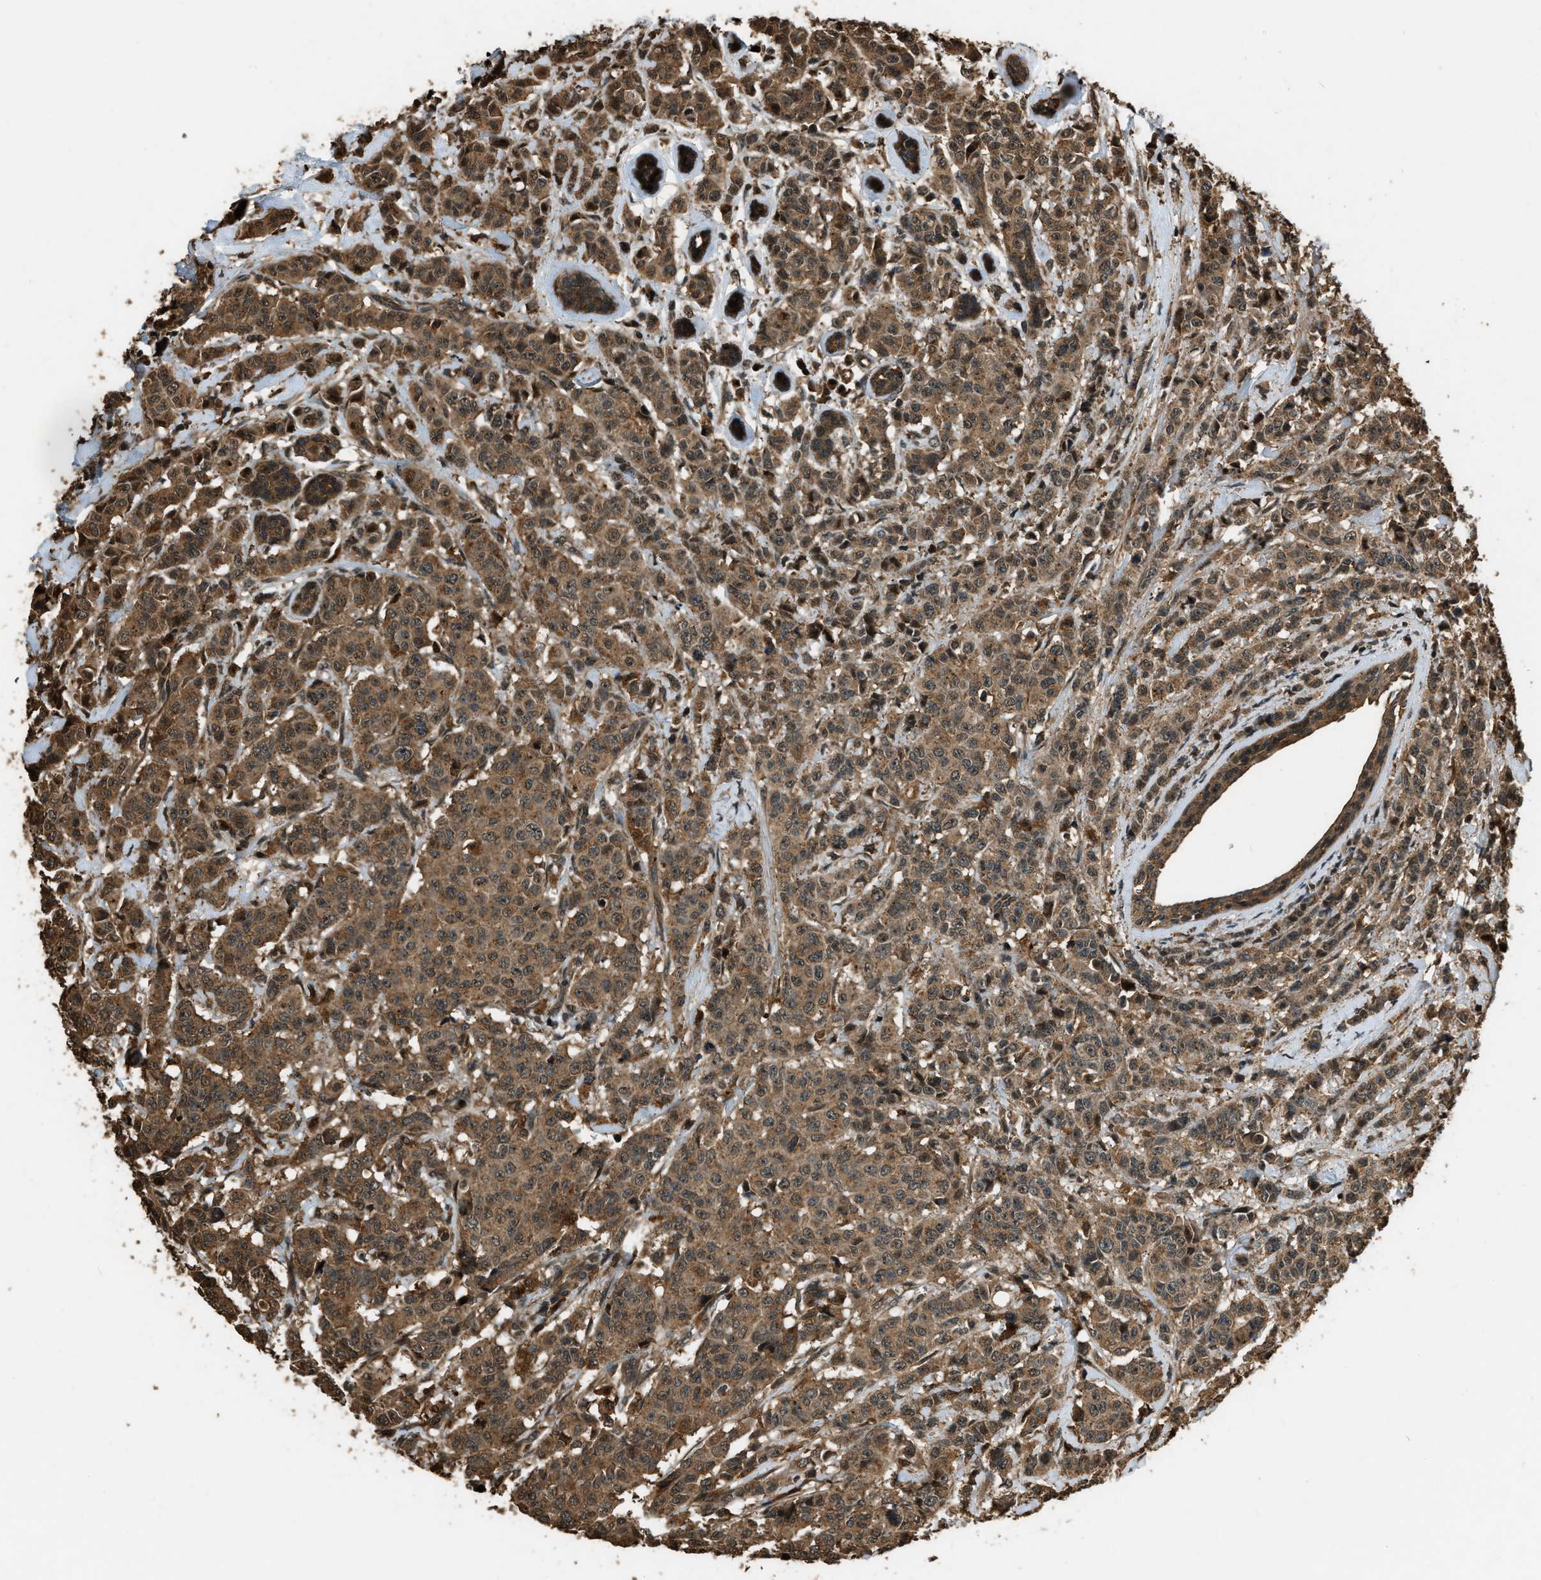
{"staining": {"intensity": "weak", "quantity": ">75%", "location": "cytoplasmic/membranous"}, "tissue": "breast cancer", "cell_type": "Tumor cells", "image_type": "cancer", "snomed": [{"axis": "morphology", "description": "Normal tissue, NOS"}, {"axis": "morphology", "description": "Duct carcinoma"}, {"axis": "topography", "description": "Breast"}], "caption": "Immunohistochemistry (IHC) histopathology image of neoplastic tissue: breast invasive ductal carcinoma stained using immunohistochemistry exhibits low levels of weak protein expression localized specifically in the cytoplasmic/membranous of tumor cells, appearing as a cytoplasmic/membranous brown color.", "gene": "RAP2A", "patient": {"sex": "female", "age": 40}}